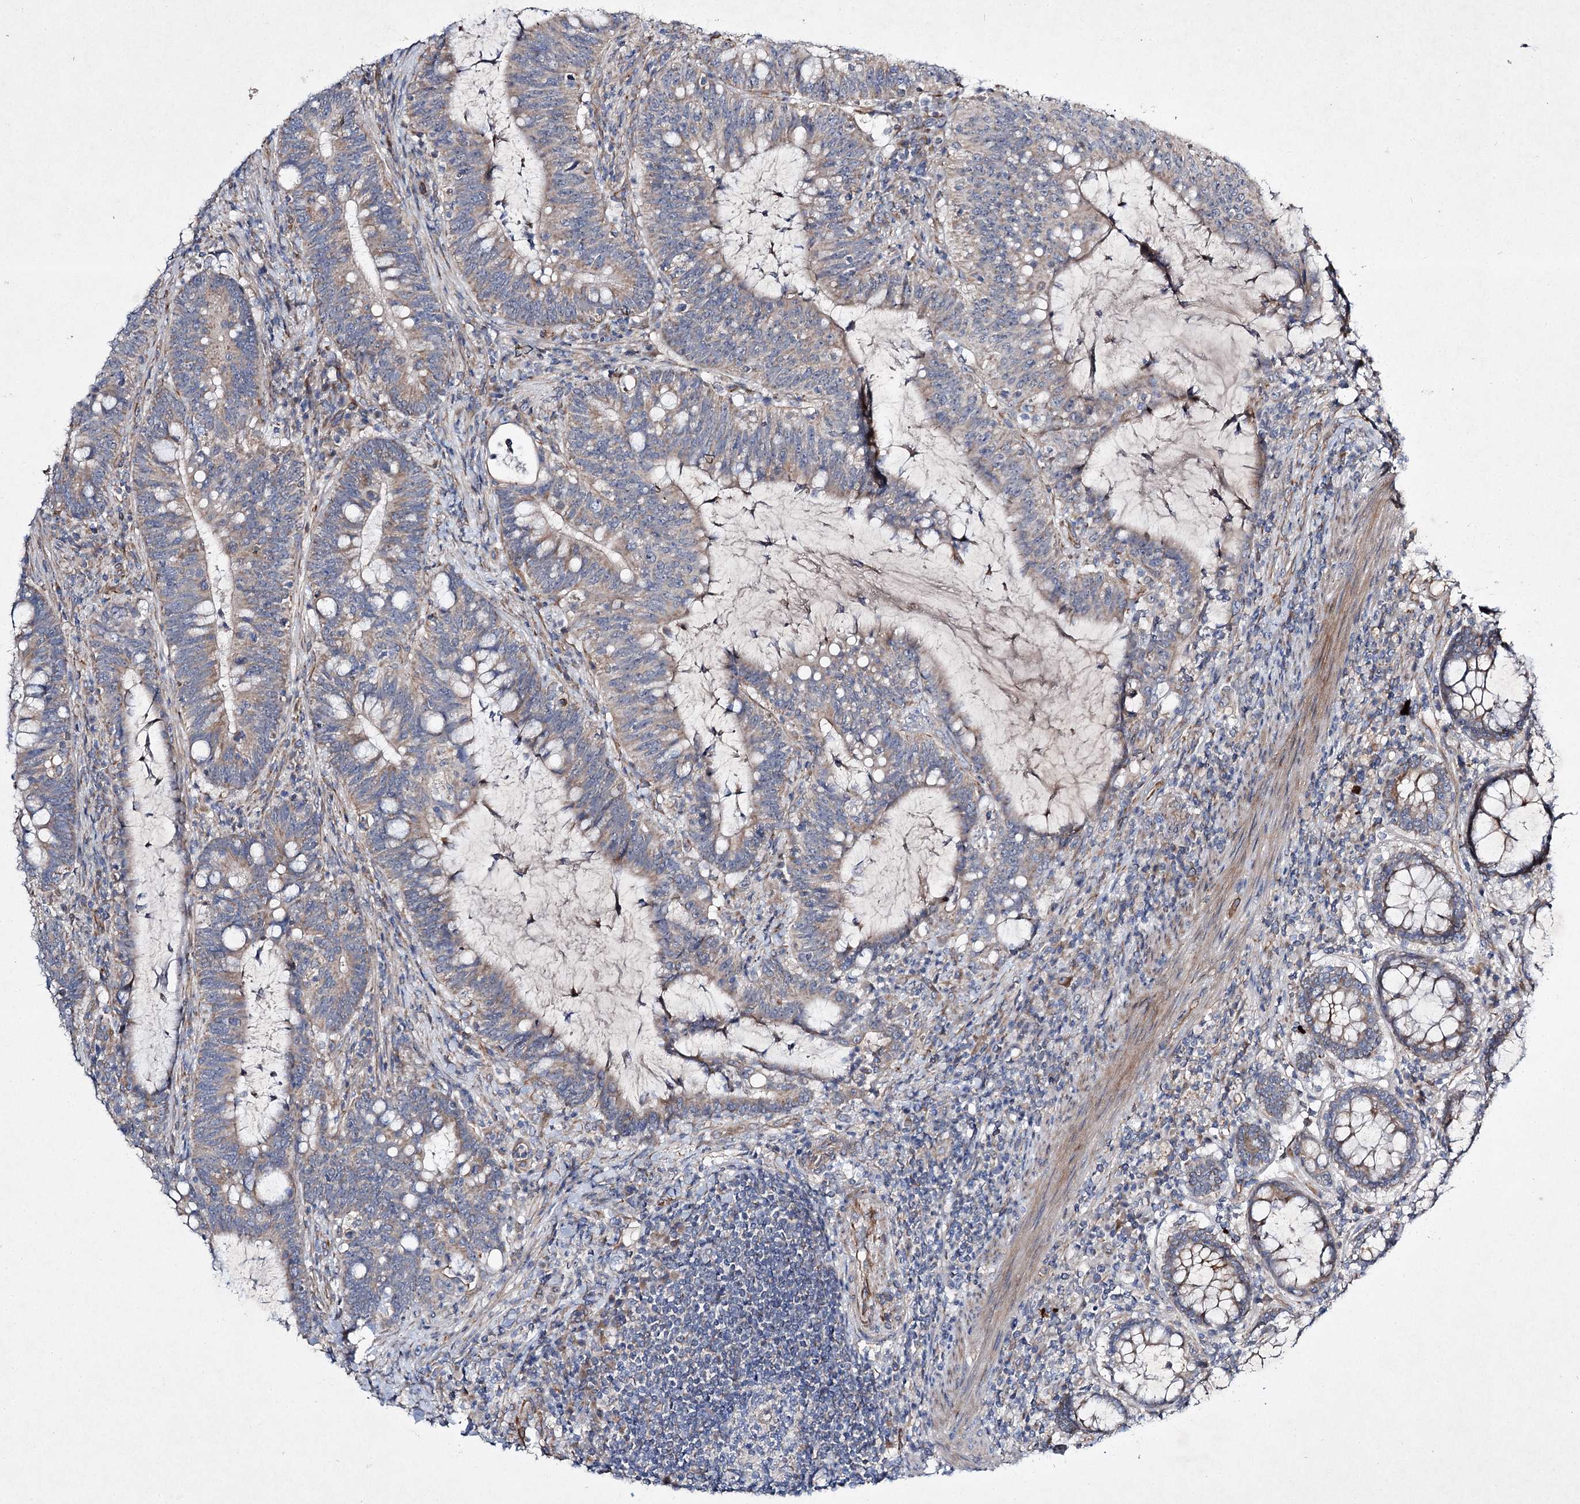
{"staining": {"intensity": "weak", "quantity": "25%-75%", "location": "cytoplasmic/membranous"}, "tissue": "colorectal cancer", "cell_type": "Tumor cells", "image_type": "cancer", "snomed": [{"axis": "morphology", "description": "Adenocarcinoma, NOS"}, {"axis": "topography", "description": "Colon"}], "caption": "This is an image of immunohistochemistry (IHC) staining of colorectal cancer (adenocarcinoma), which shows weak positivity in the cytoplasmic/membranous of tumor cells.", "gene": "KIAA0825", "patient": {"sex": "female", "age": 66}}